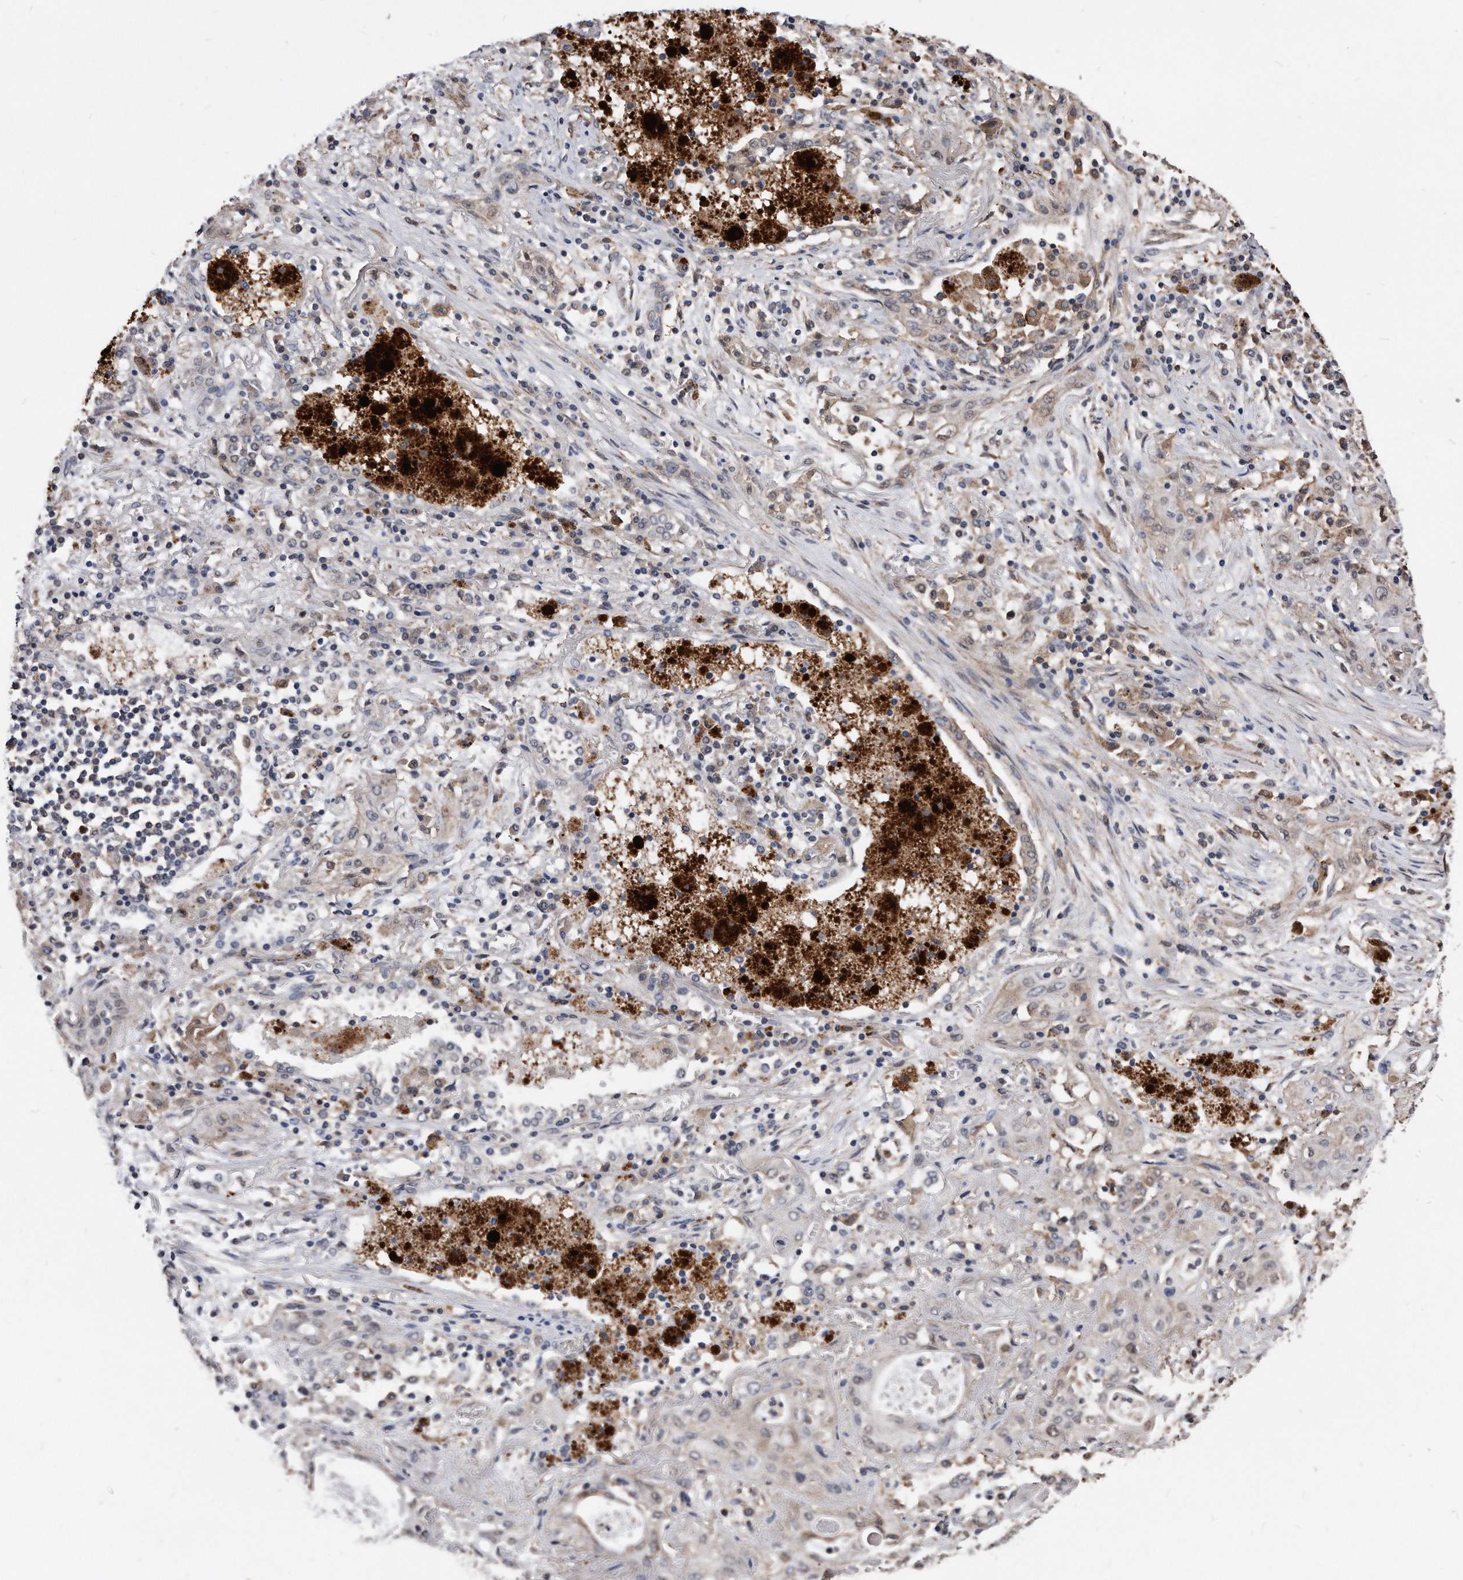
{"staining": {"intensity": "weak", "quantity": "<25%", "location": "cytoplasmic/membranous"}, "tissue": "lung cancer", "cell_type": "Tumor cells", "image_type": "cancer", "snomed": [{"axis": "morphology", "description": "Squamous cell carcinoma, NOS"}, {"axis": "topography", "description": "Lung"}], "caption": "IHC histopathology image of neoplastic tissue: lung squamous cell carcinoma stained with DAB exhibits no significant protein staining in tumor cells.", "gene": "IL20RA", "patient": {"sex": "female", "age": 47}}